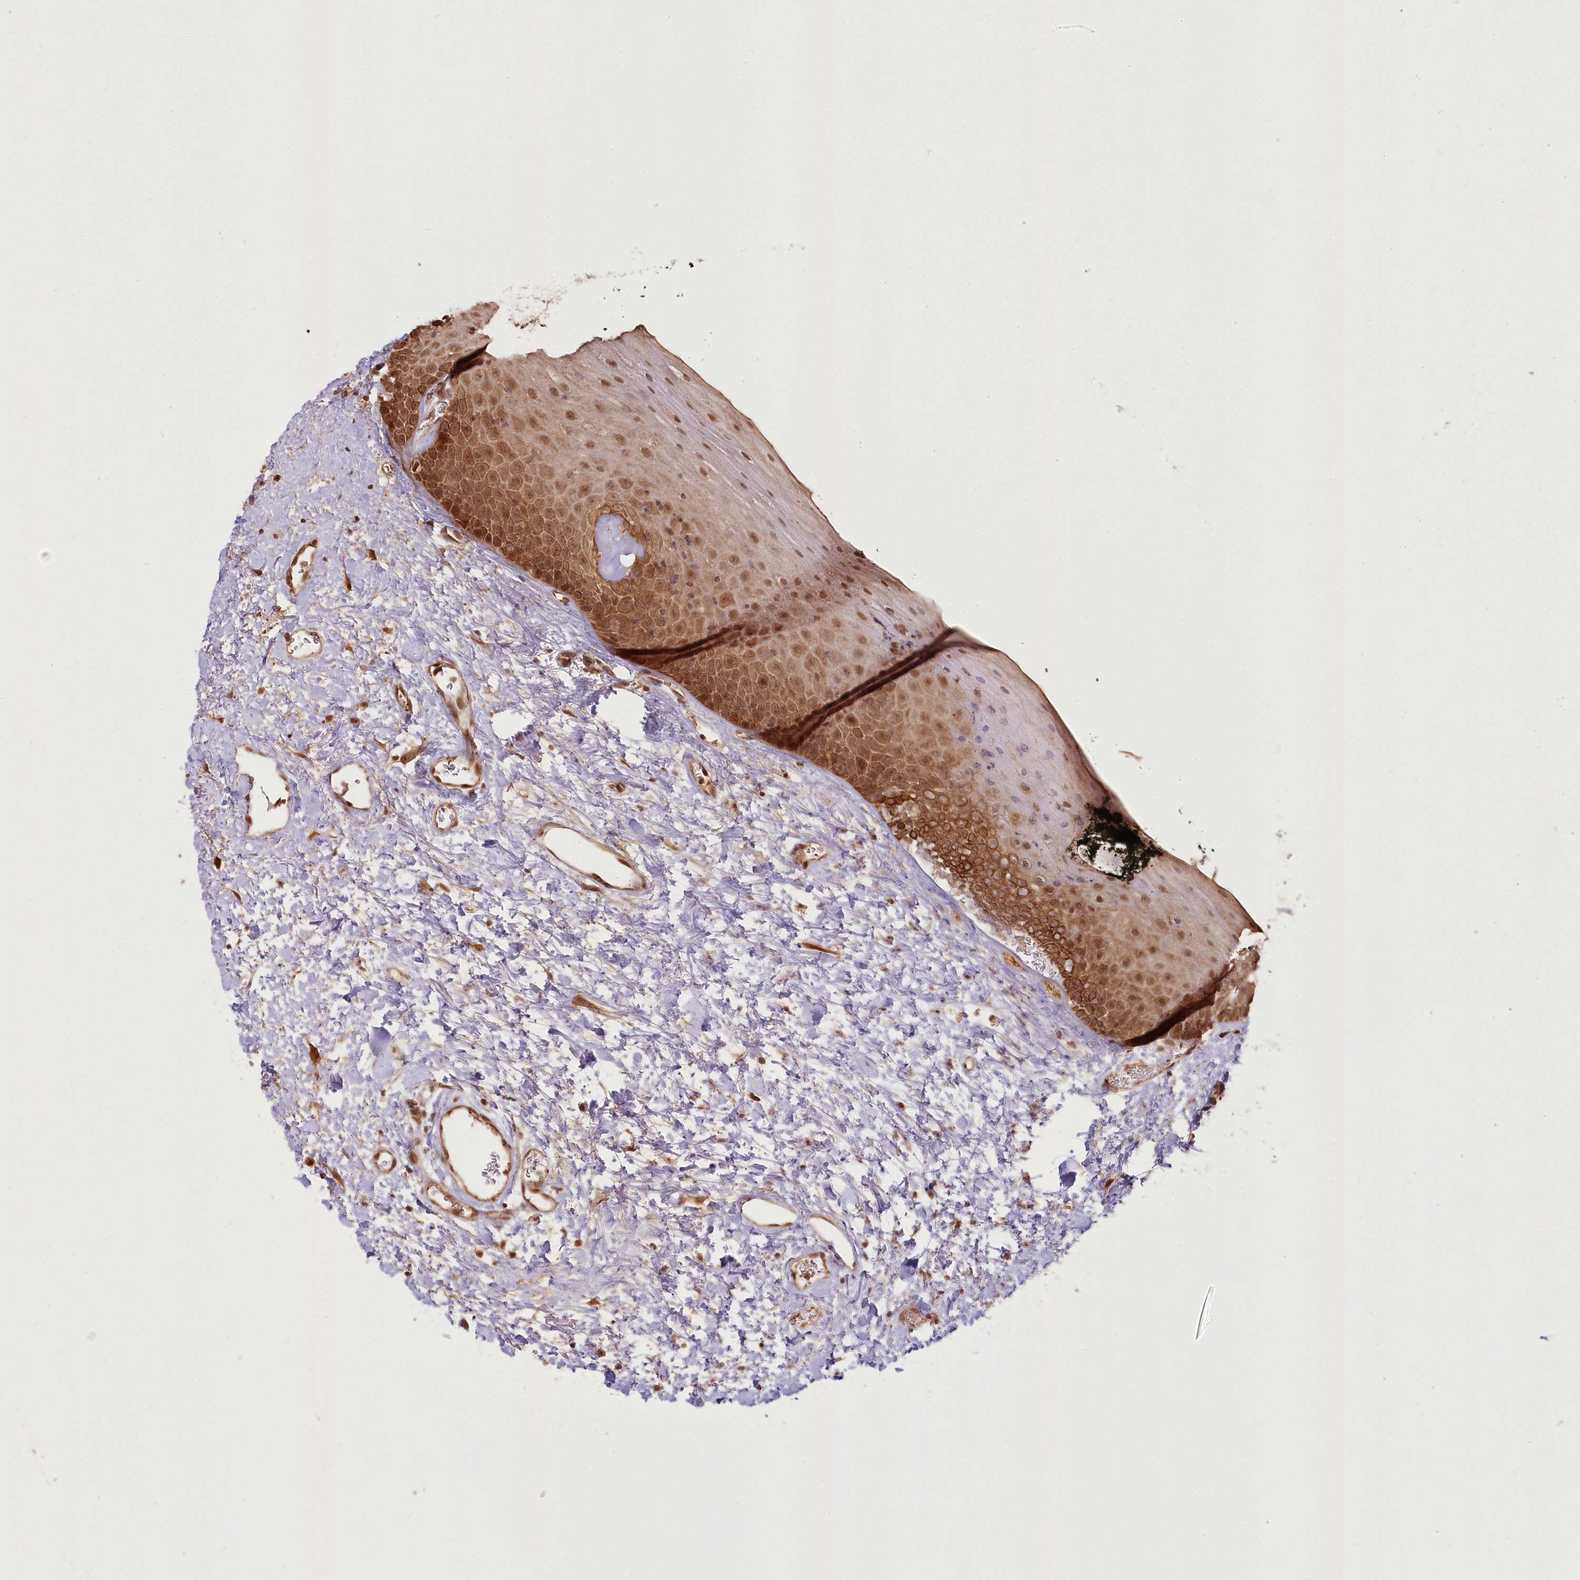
{"staining": {"intensity": "strong", "quantity": ">75%", "location": "cytoplasmic/membranous,nuclear"}, "tissue": "oral mucosa", "cell_type": "Squamous epithelial cells", "image_type": "normal", "snomed": [{"axis": "morphology", "description": "Normal tissue, NOS"}, {"axis": "topography", "description": "Oral tissue"}], "caption": "The immunohistochemical stain shows strong cytoplasmic/membranous,nuclear expression in squamous epithelial cells of normal oral mucosa.", "gene": "R3HDM2", "patient": {"sex": "male", "age": 74}}